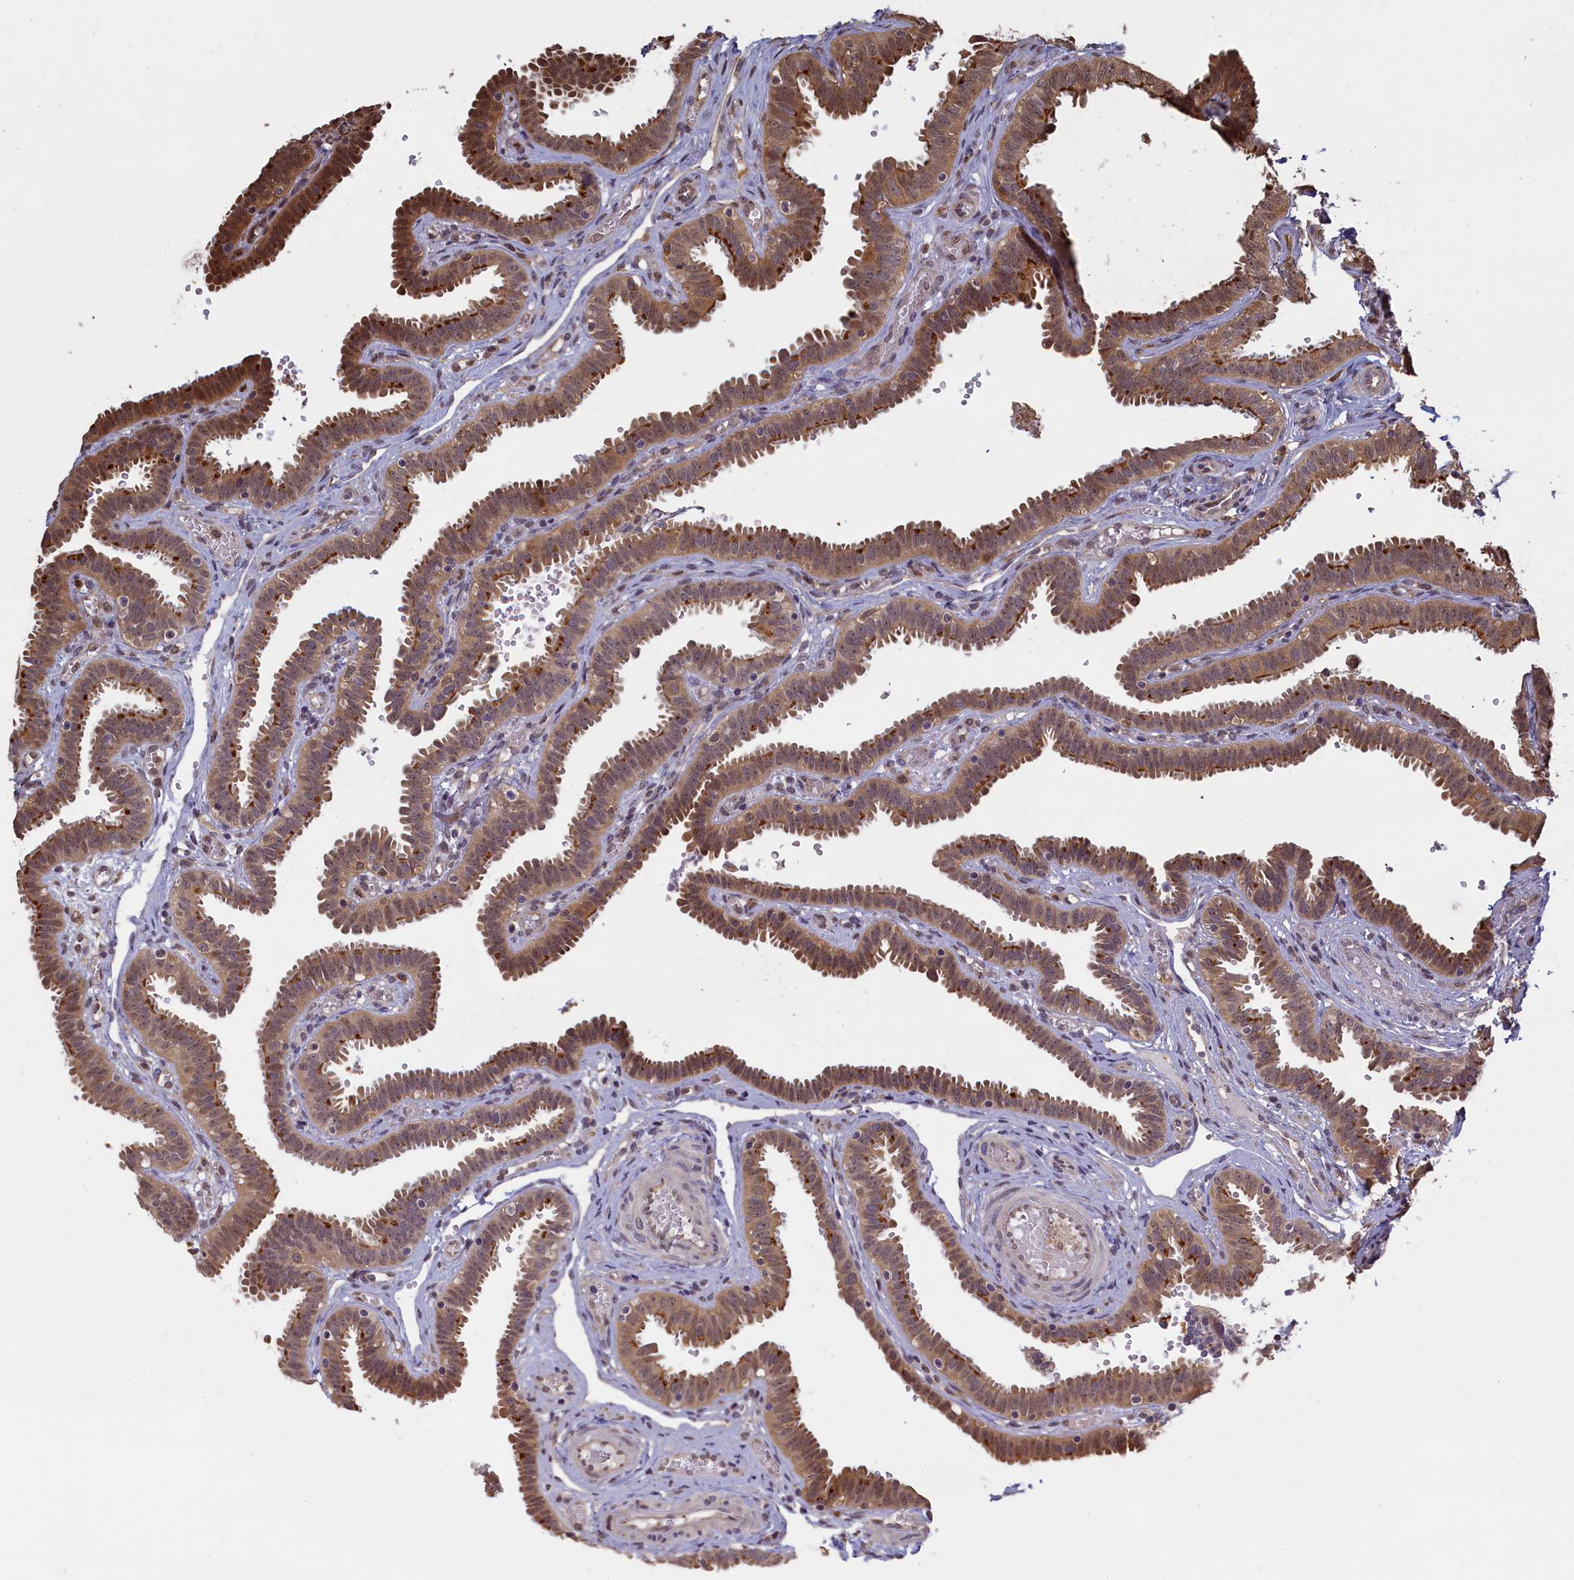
{"staining": {"intensity": "moderate", "quantity": ">75%", "location": "cytoplasmic/membranous,nuclear"}, "tissue": "fallopian tube", "cell_type": "Glandular cells", "image_type": "normal", "snomed": [{"axis": "morphology", "description": "Normal tissue, NOS"}, {"axis": "topography", "description": "Fallopian tube"}], "caption": "IHC (DAB) staining of unremarkable human fallopian tube exhibits moderate cytoplasmic/membranous,nuclear protein expression in about >75% of glandular cells. The staining was performed using DAB (3,3'-diaminobenzidine), with brown indicating positive protein expression. Nuclei are stained blue with hematoxylin.", "gene": "UCHL3", "patient": {"sex": "female", "age": 37}}